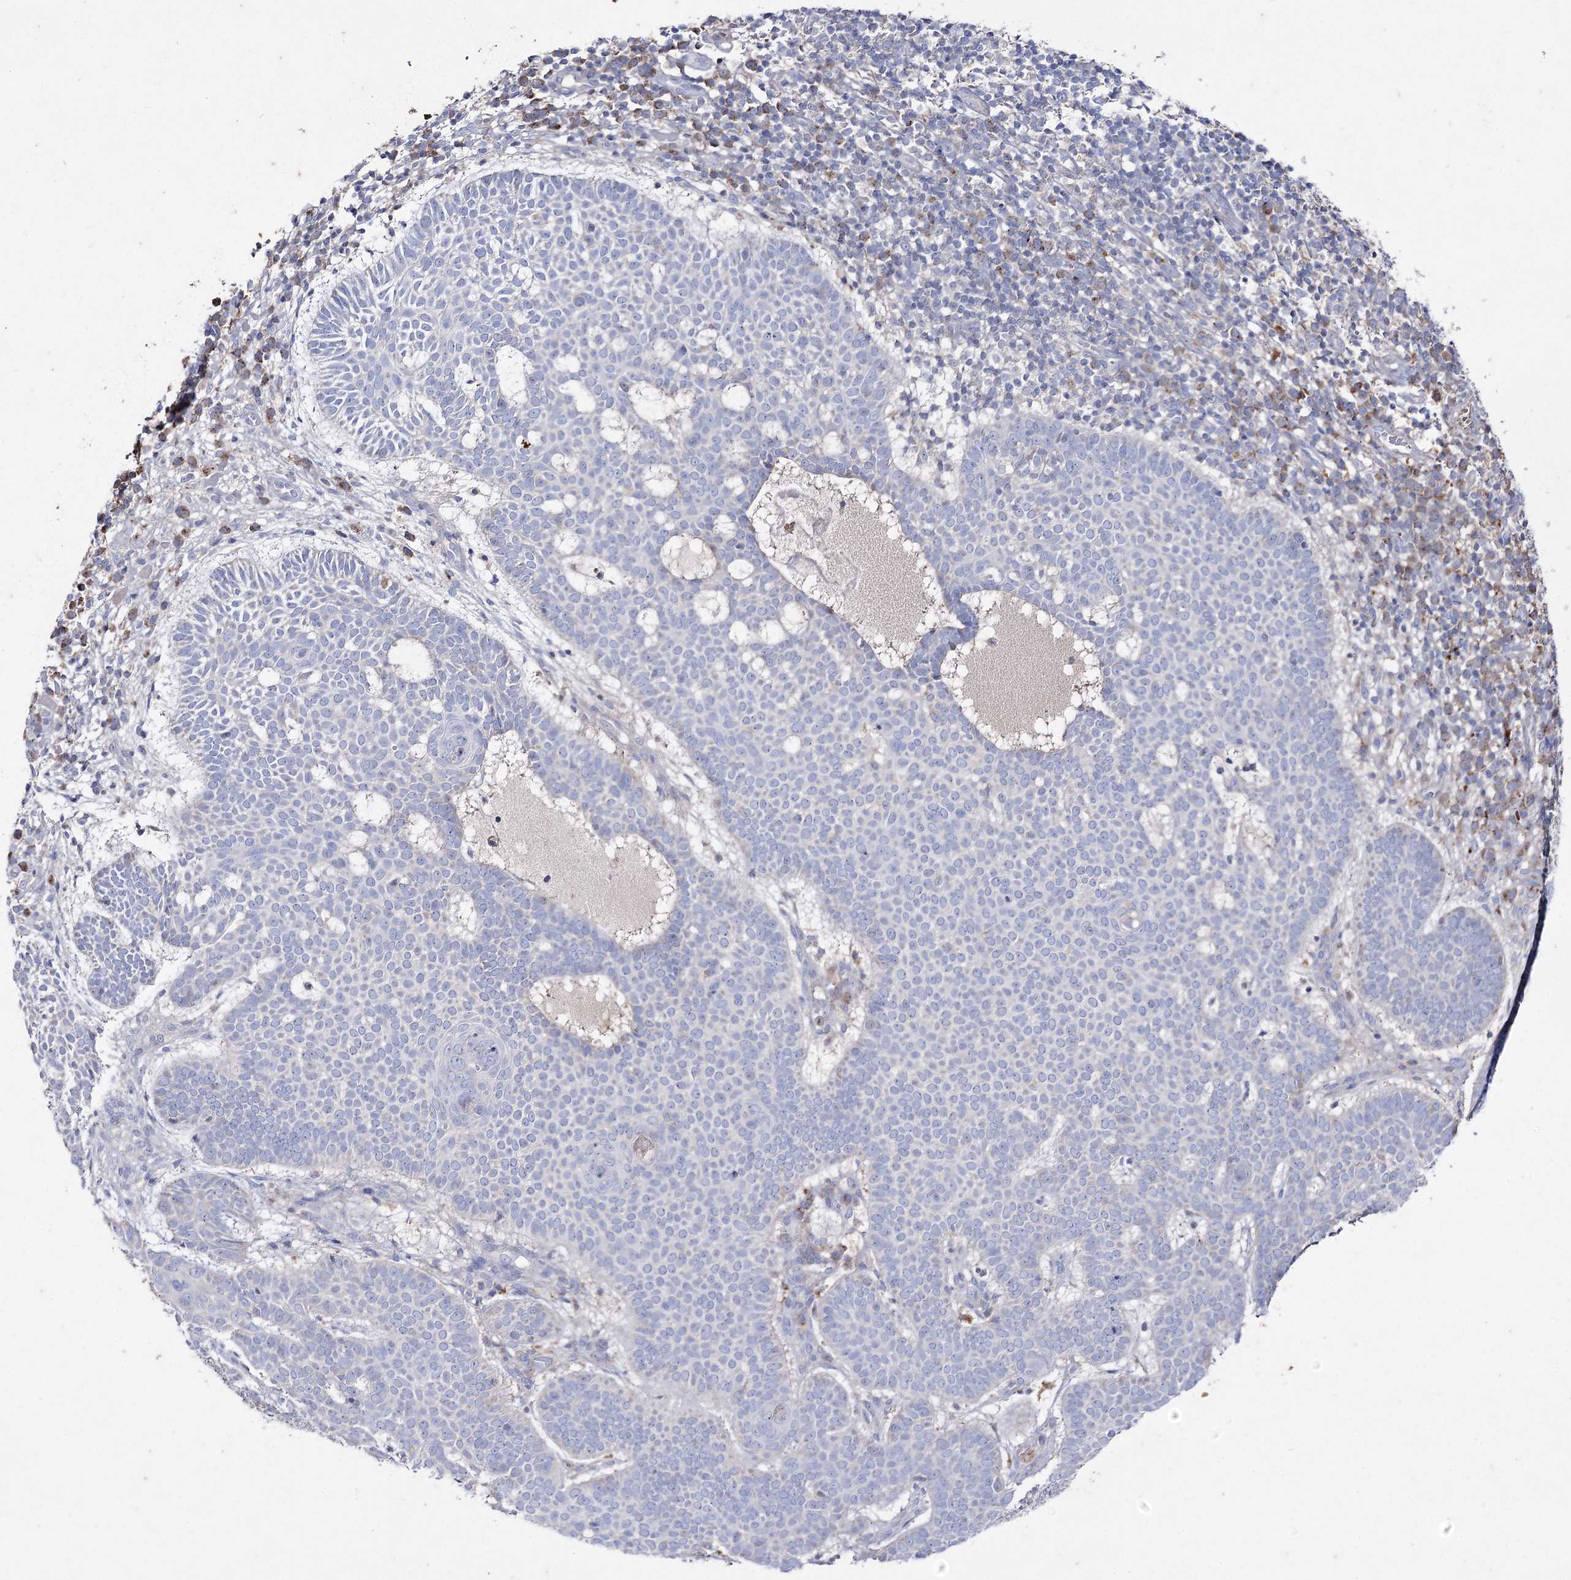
{"staining": {"intensity": "negative", "quantity": "none", "location": "none"}, "tissue": "skin cancer", "cell_type": "Tumor cells", "image_type": "cancer", "snomed": [{"axis": "morphology", "description": "Basal cell carcinoma"}, {"axis": "topography", "description": "Skin"}], "caption": "The photomicrograph reveals no significant expression in tumor cells of skin cancer (basal cell carcinoma).", "gene": "NAGLU", "patient": {"sex": "male", "age": 85}}